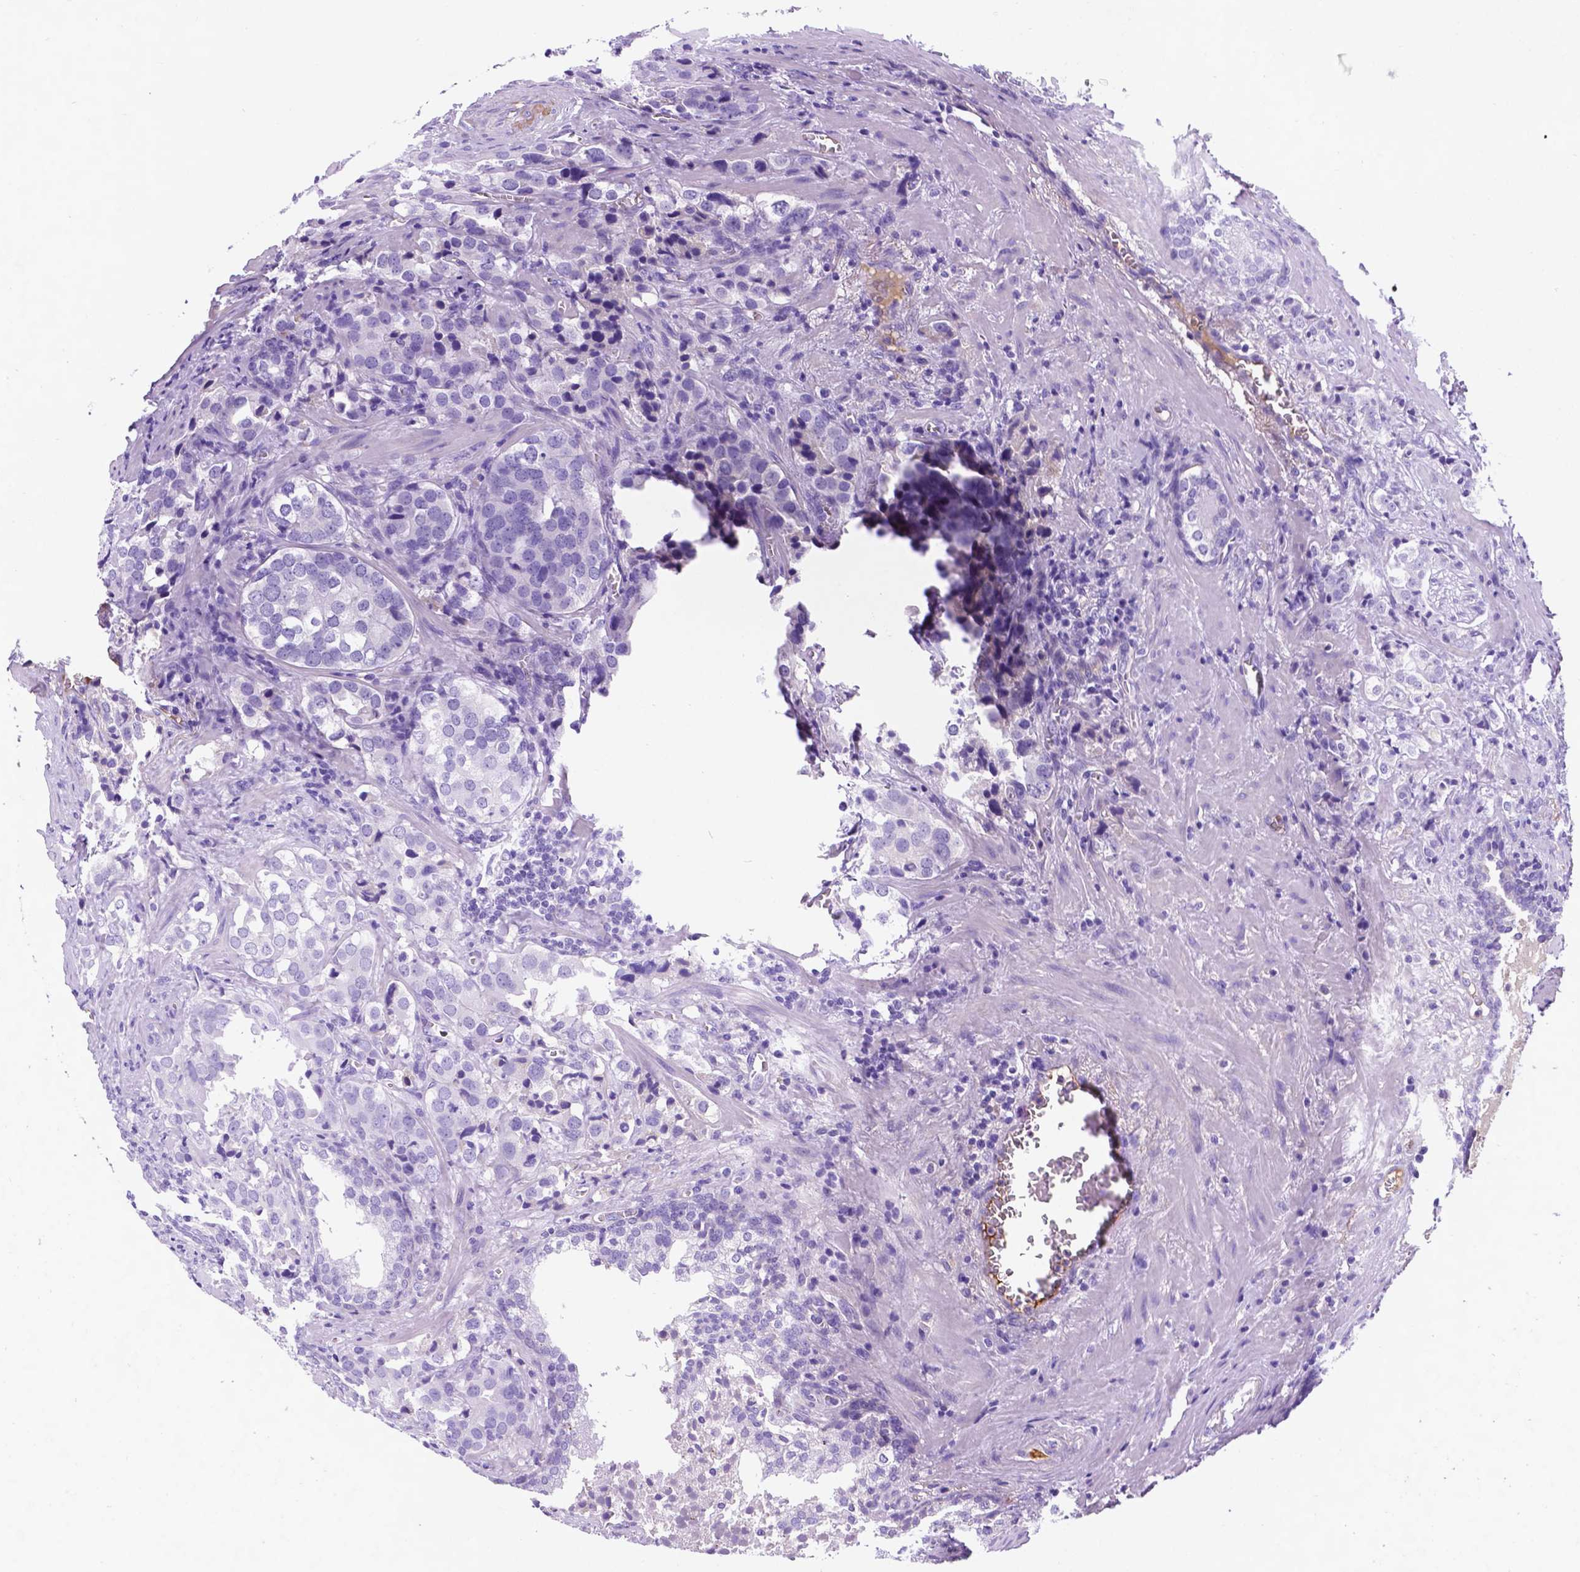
{"staining": {"intensity": "negative", "quantity": "none", "location": "none"}, "tissue": "prostate cancer", "cell_type": "Tumor cells", "image_type": "cancer", "snomed": [{"axis": "morphology", "description": "Adenocarcinoma, NOS"}, {"axis": "topography", "description": "Prostate and seminal vesicle, NOS"}], "caption": "IHC of human prostate cancer displays no staining in tumor cells.", "gene": "APOE", "patient": {"sex": "male", "age": 63}}